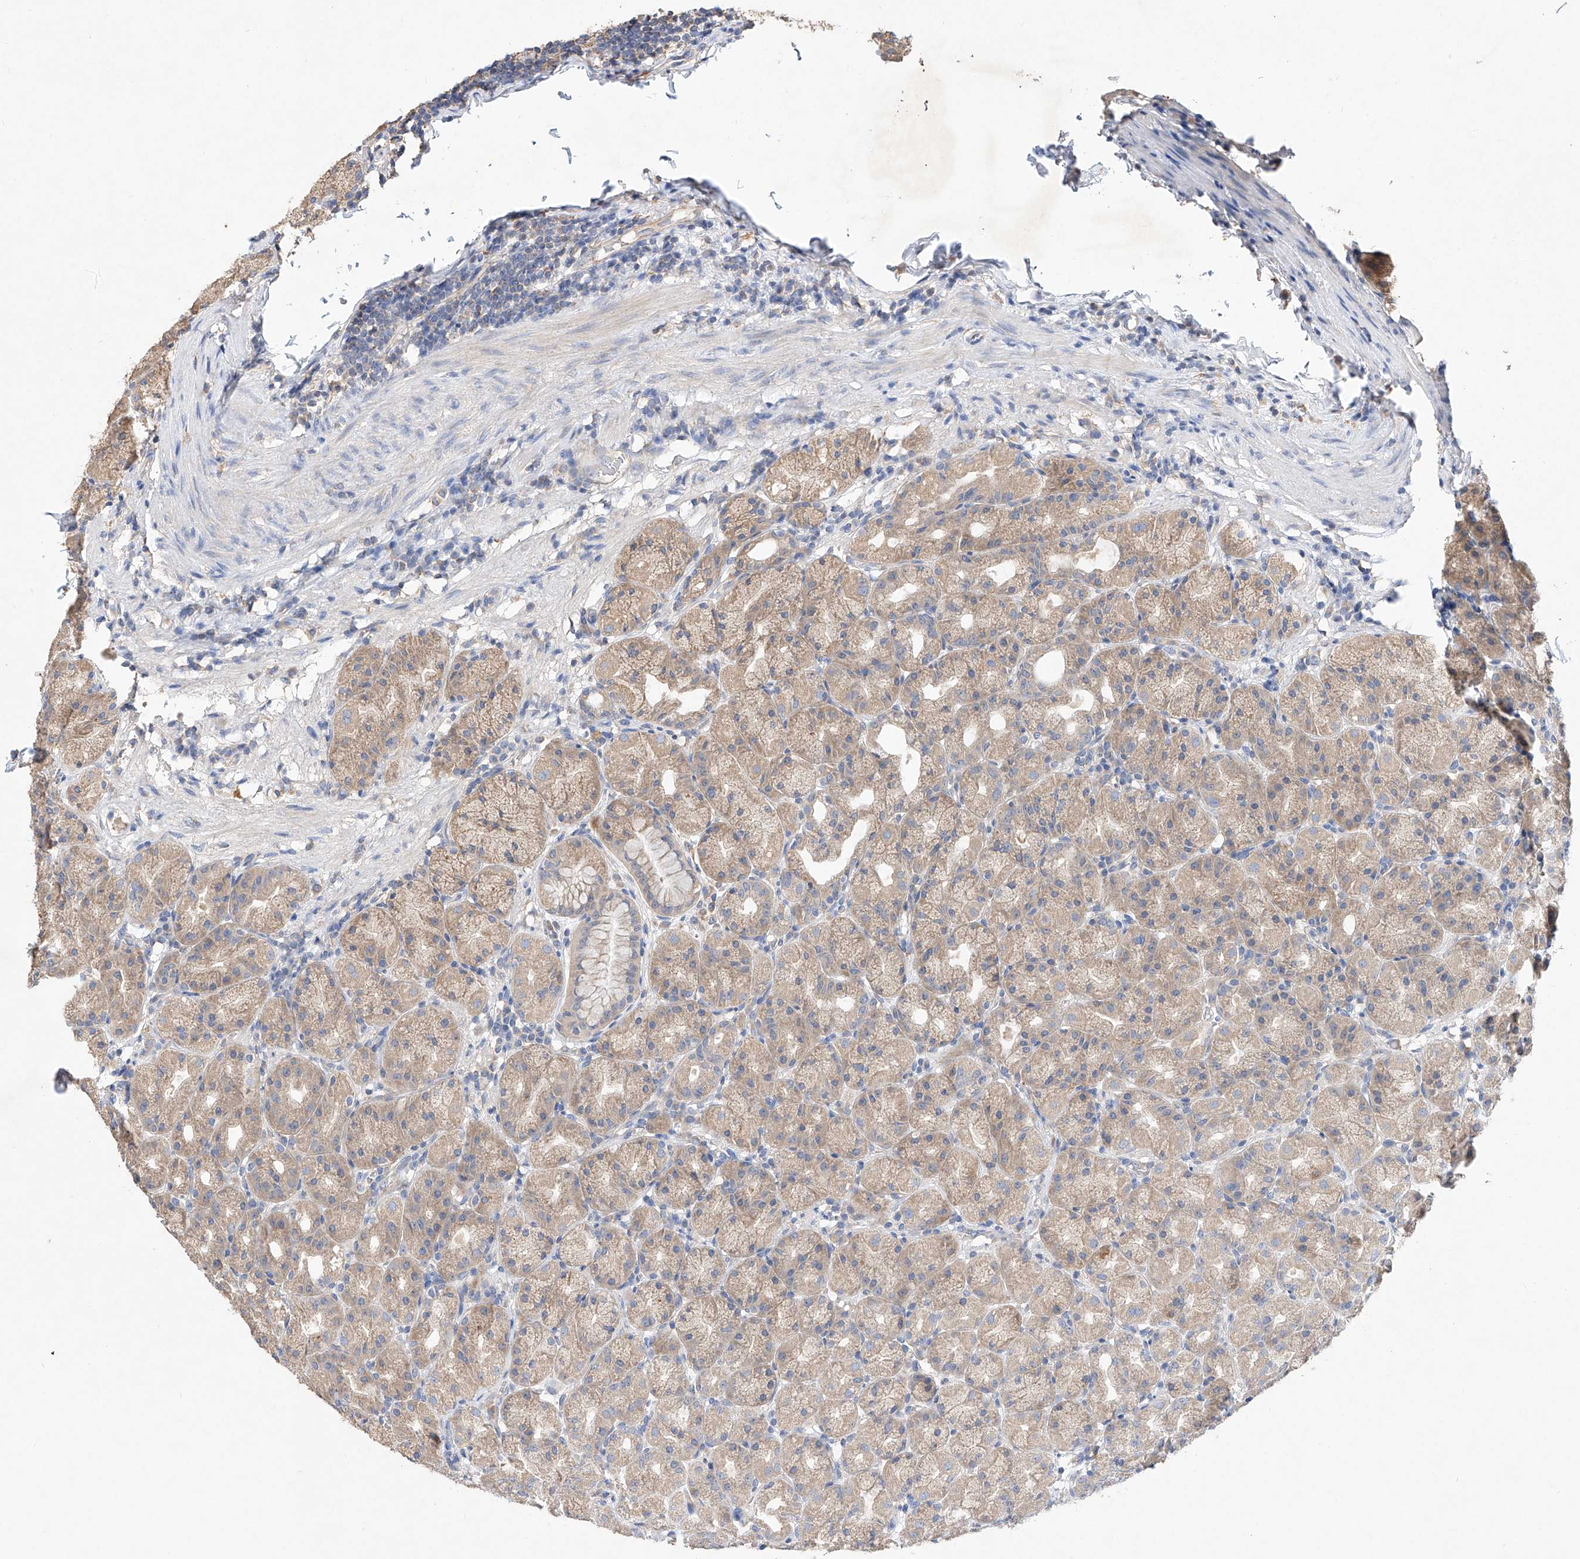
{"staining": {"intensity": "weak", "quantity": ">75%", "location": "cytoplasmic/membranous"}, "tissue": "stomach", "cell_type": "Glandular cells", "image_type": "normal", "snomed": [{"axis": "morphology", "description": "Normal tissue, NOS"}, {"axis": "topography", "description": "Stomach, upper"}], "caption": "This micrograph demonstrates normal stomach stained with IHC to label a protein in brown. The cytoplasmic/membranous of glandular cells show weak positivity for the protein. Nuclei are counter-stained blue.", "gene": "AMD1", "patient": {"sex": "male", "age": 68}}